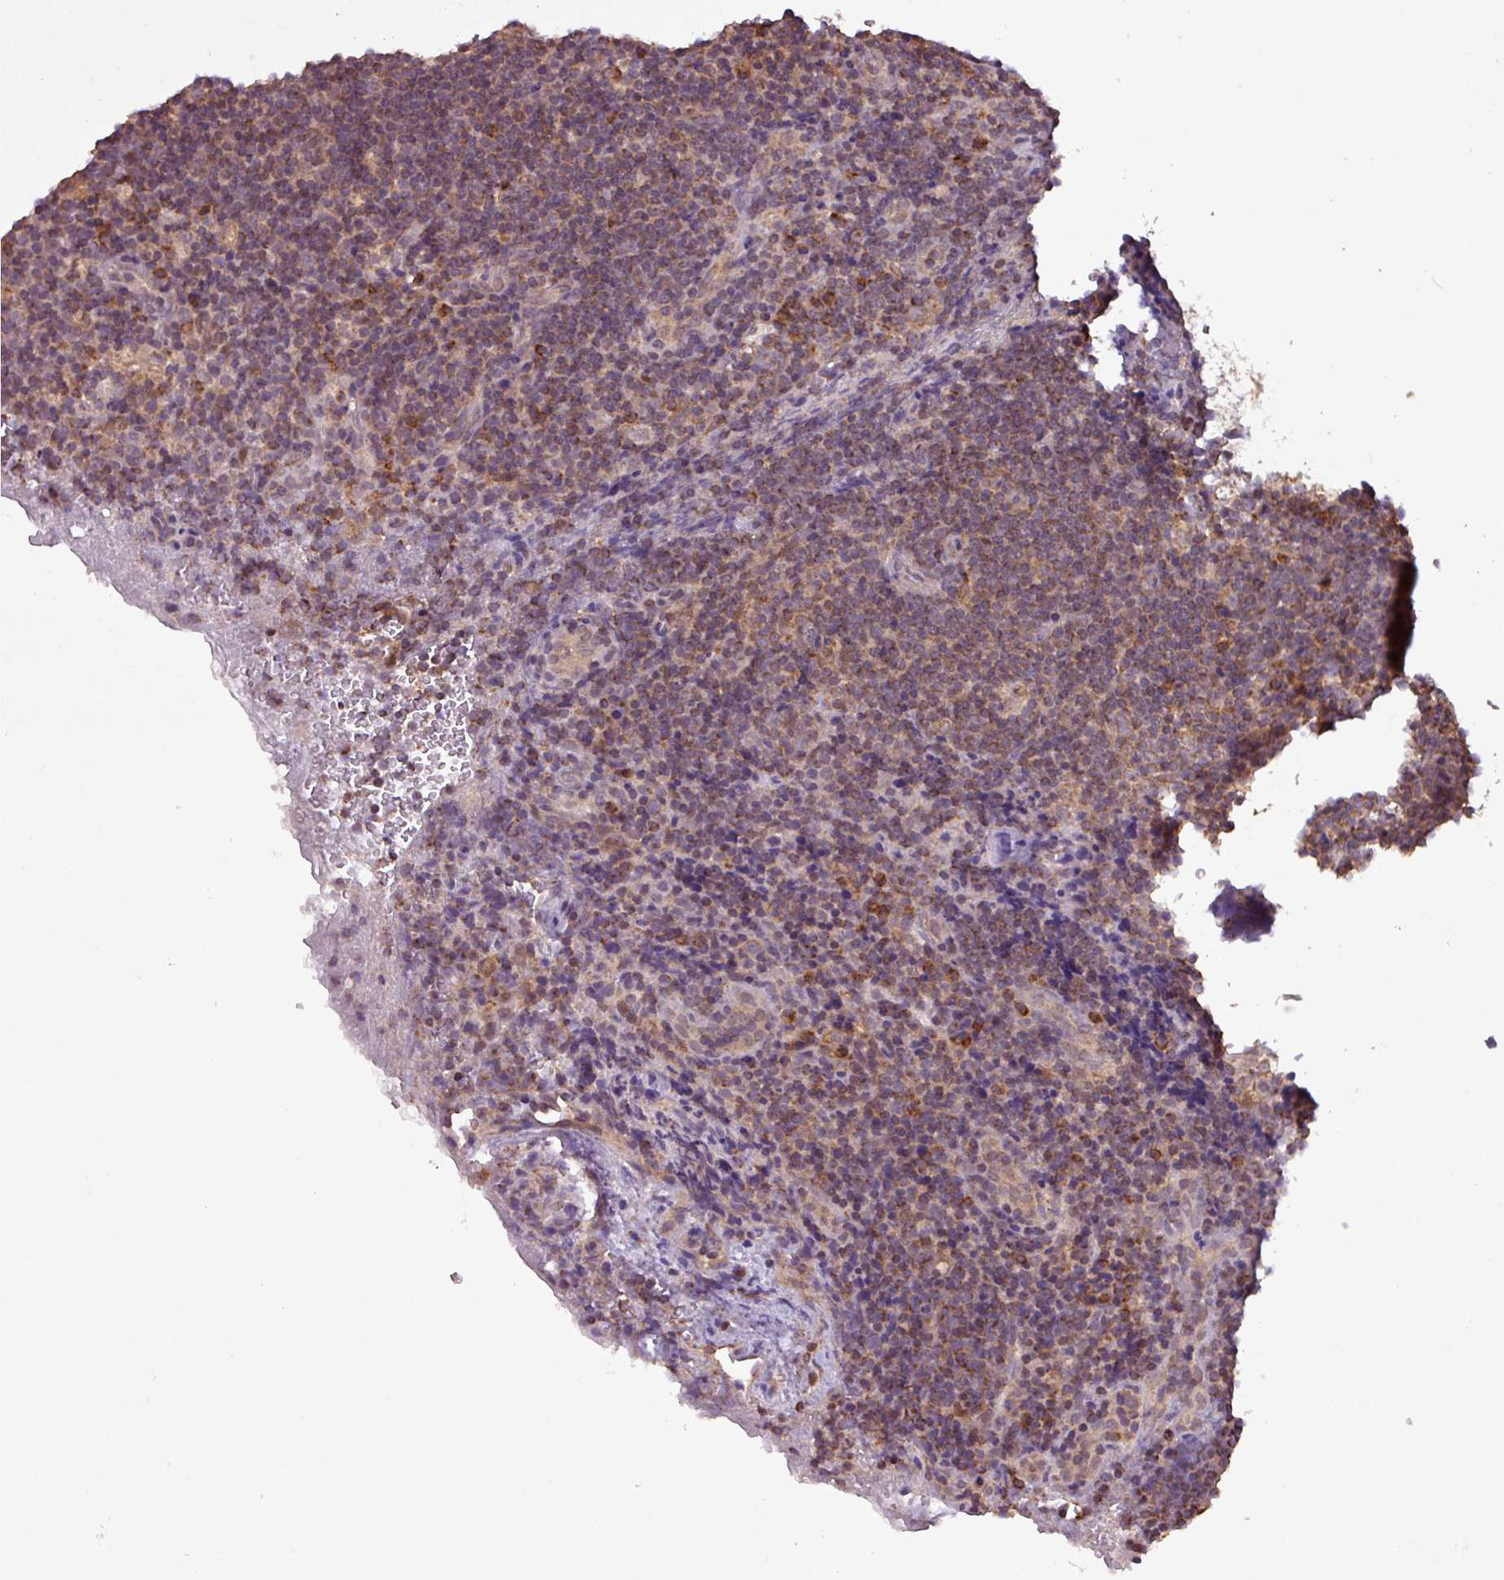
{"staining": {"intensity": "moderate", "quantity": "25%-75%", "location": "cytoplasmic/membranous"}, "tissue": "lymph node", "cell_type": "Non-germinal center cells", "image_type": "normal", "snomed": [{"axis": "morphology", "description": "Normal tissue, NOS"}, {"axis": "topography", "description": "Lymph node"}], "caption": "Lymph node stained with DAB immunohistochemistry (IHC) exhibits medium levels of moderate cytoplasmic/membranous expression in about 25%-75% of non-germinal center cells.", "gene": "MCTP2", "patient": {"sex": "male", "age": 58}}